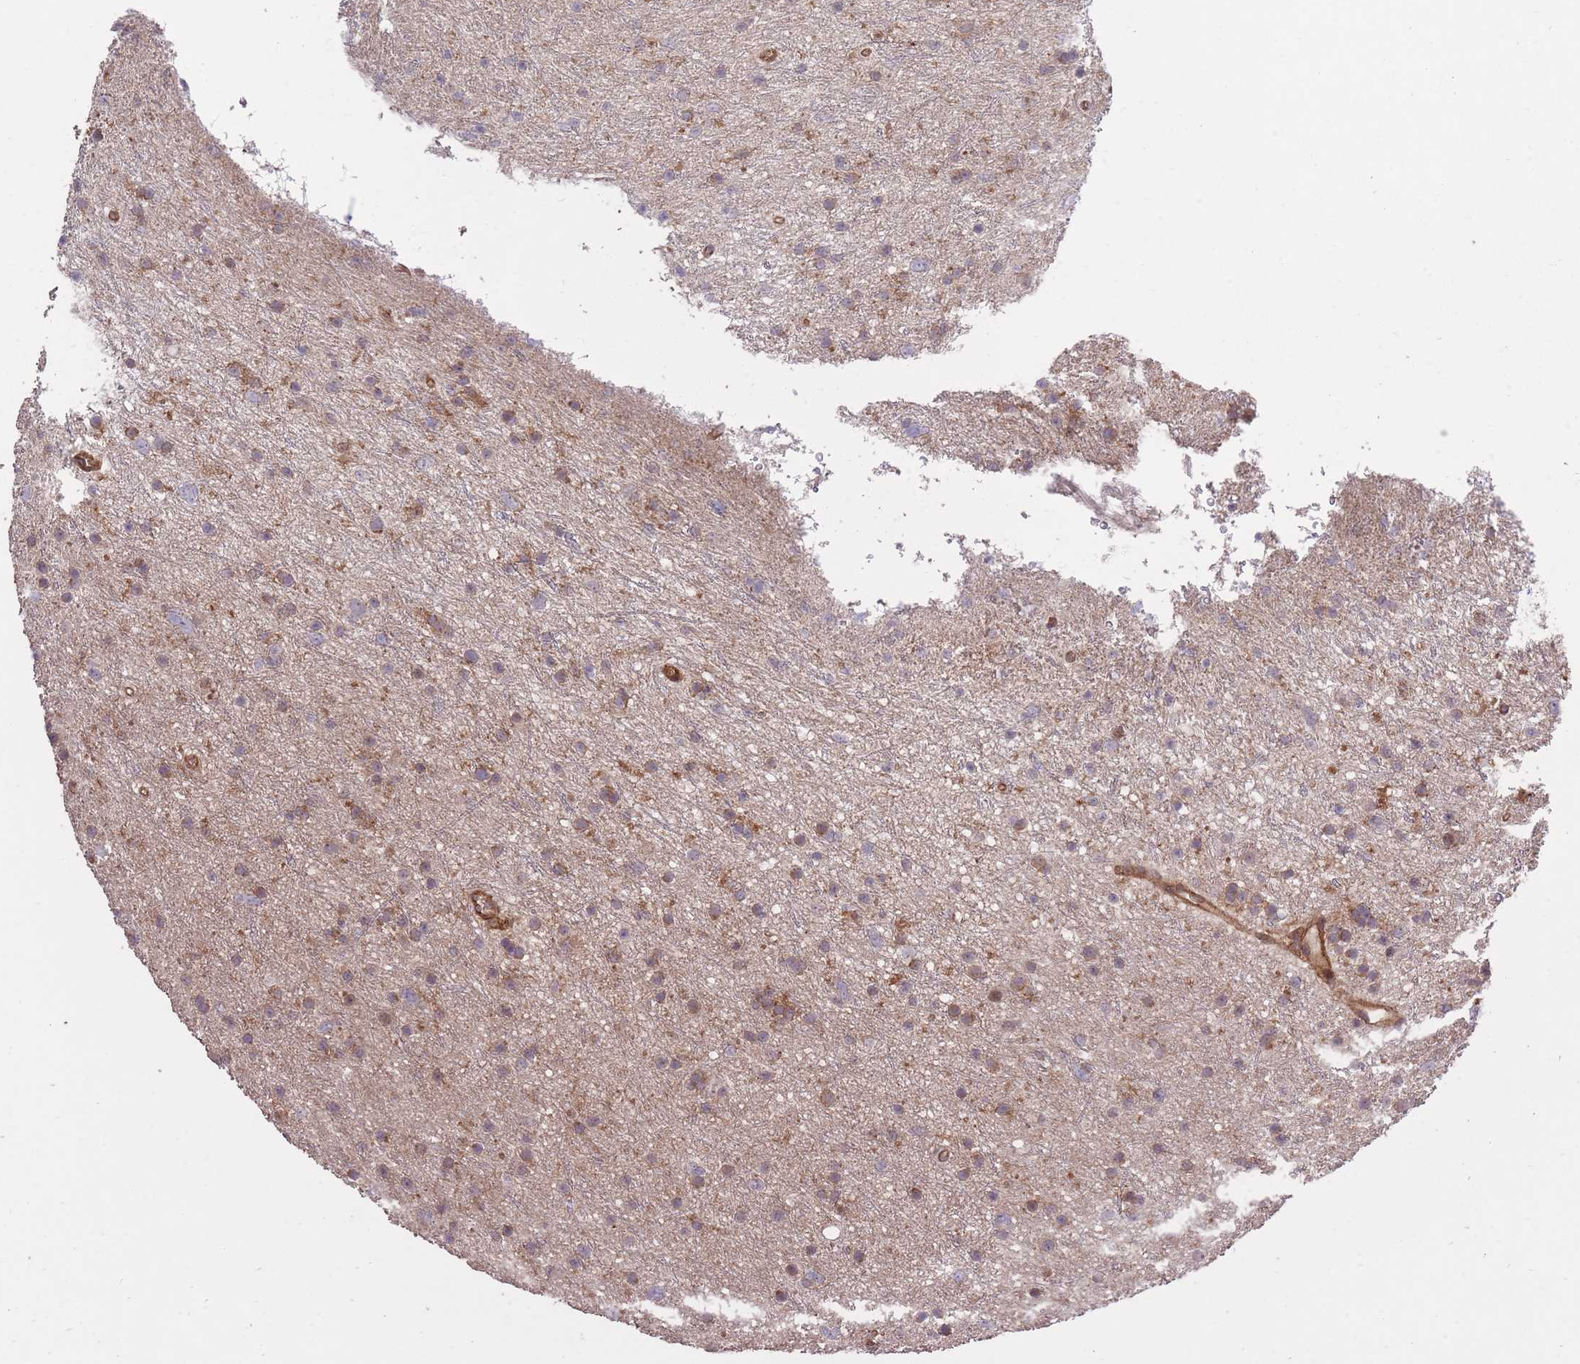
{"staining": {"intensity": "moderate", "quantity": "25%-75%", "location": "cytoplasmic/membranous"}, "tissue": "glioma", "cell_type": "Tumor cells", "image_type": "cancer", "snomed": [{"axis": "morphology", "description": "Glioma, malignant, Low grade"}, {"axis": "topography", "description": "Cerebral cortex"}], "caption": "A photomicrograph of glioma stained for a protein displays moderate cytoplasmic/membranous brown staining in tumor cells.", "gene": "PLD1", "patient": {"sex": "female", "age": 39}}